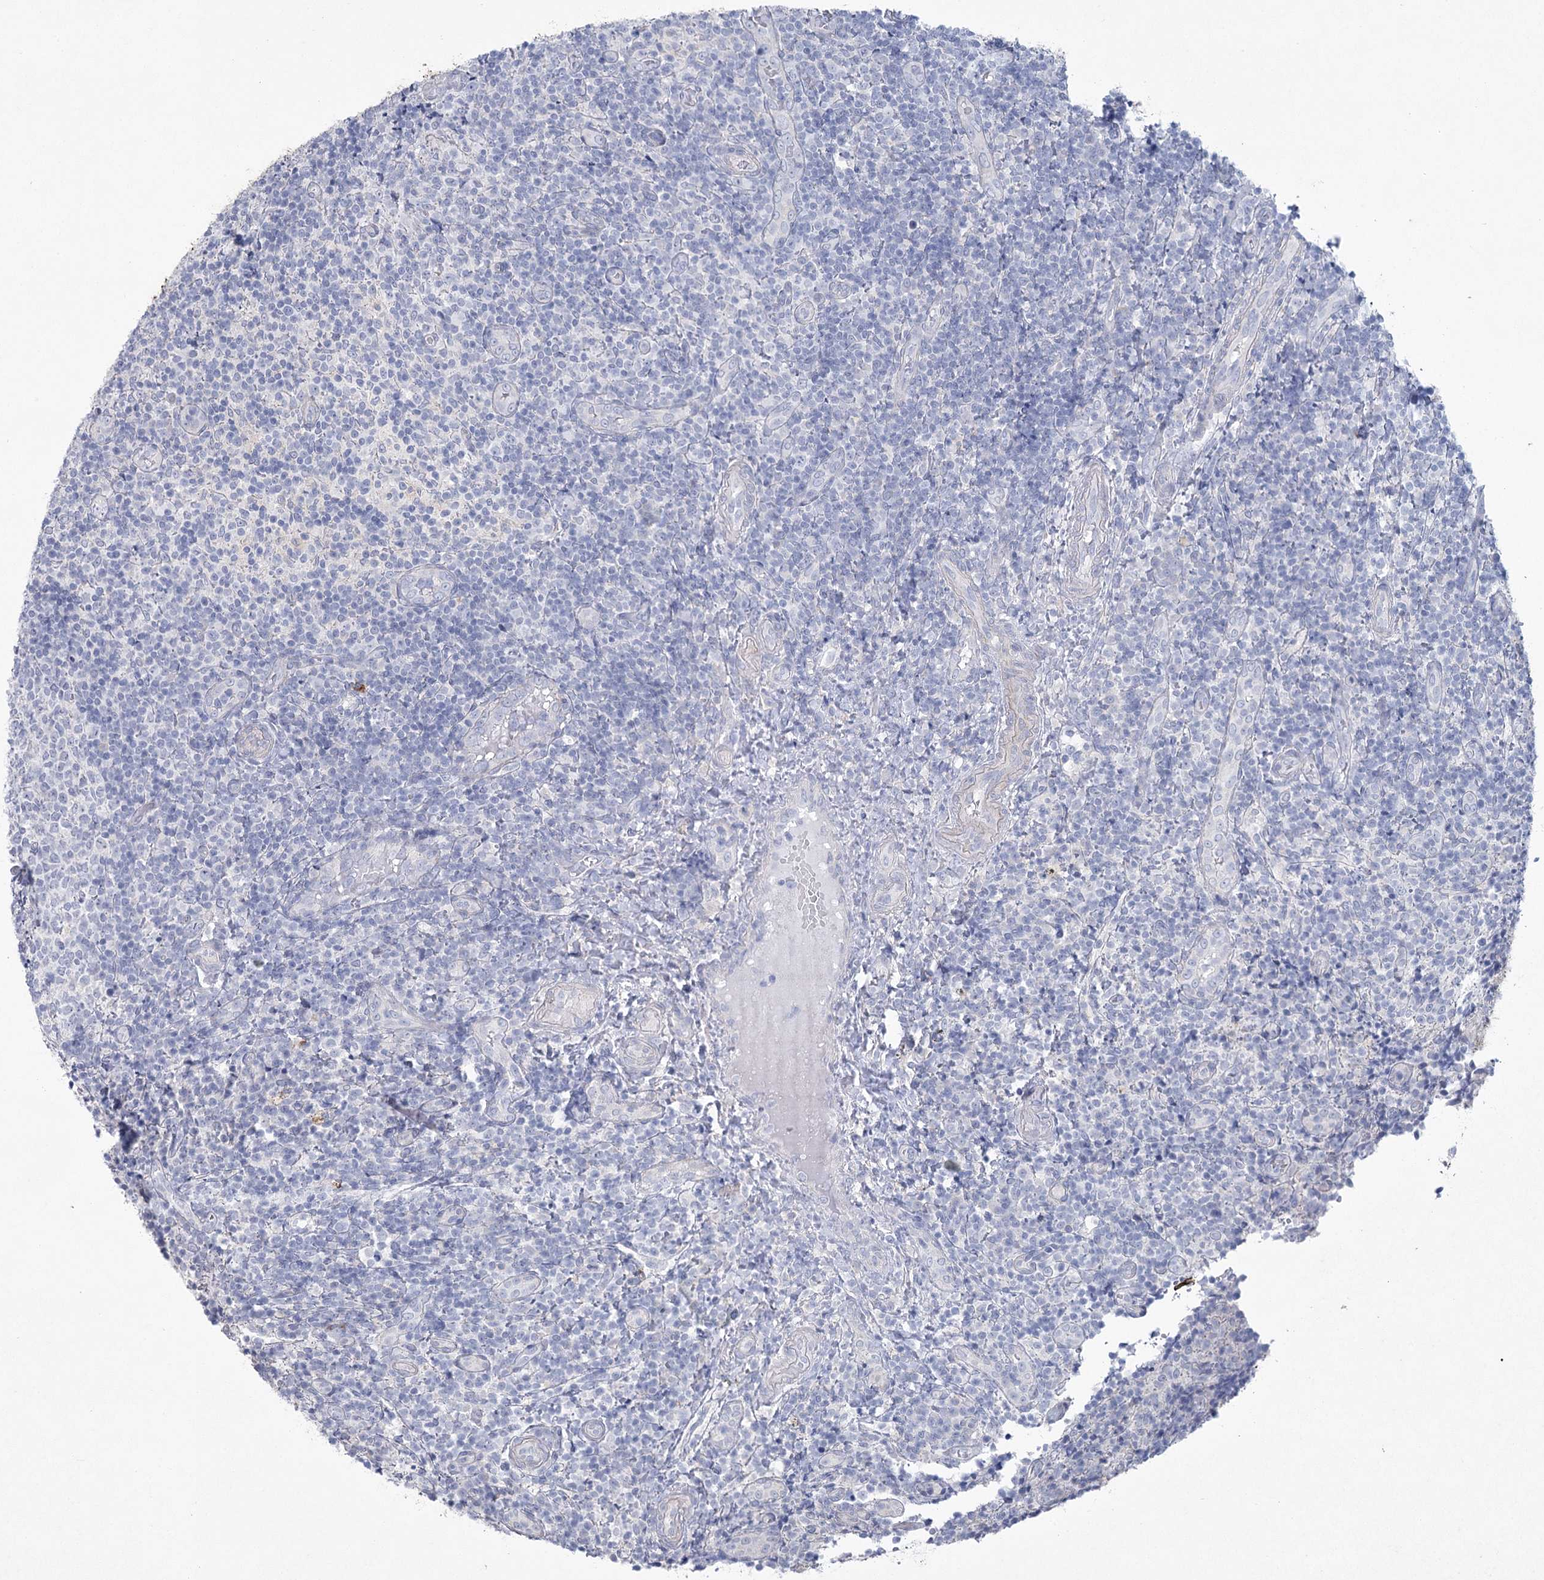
{"staining": {"intensity": "negative", "quantity": "none", "location": "none"}, "tissue": "tonsil", "cell_type": "Germinal center cells", "image_type": "normal", "snomed": [{"axis": "morphology", "description": "Normal tissue, NOS"}, {"axis": "topography", "description": "Tonsil"}], "caption": "This image is of benign tonsil stained with immunohistochemistry to label a protein in brown with the nuclei are counter-stained blue. There is no staining in germinal center cells. (DAB (3,3'-diaminobenzidine) IHC with hematoxylin counter stain).", "gene": "CCDC88A", "patient": {"sex": "female", "age": 19}}